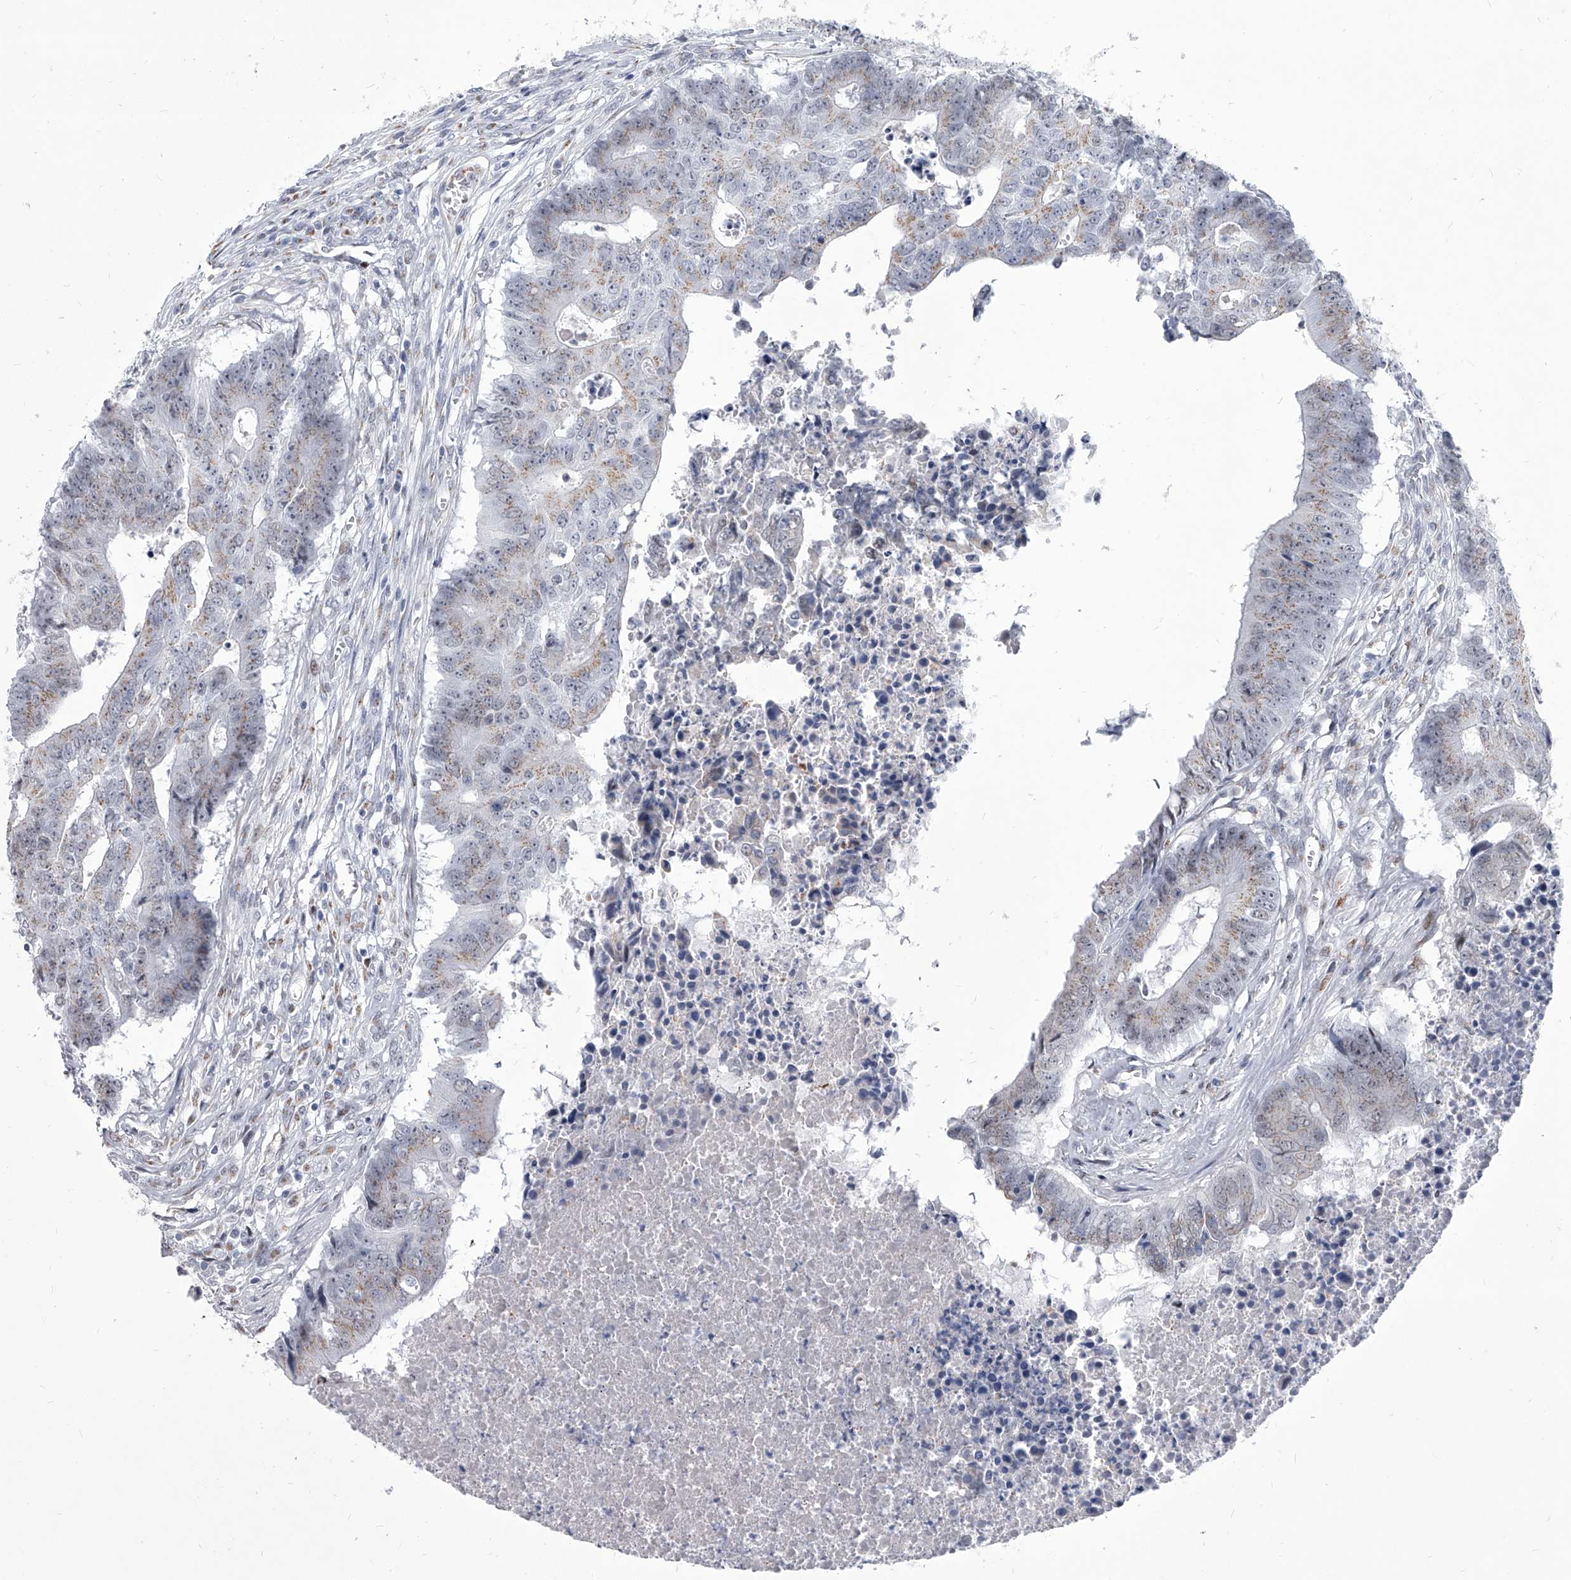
{"staining": {"intensity": "weak", "quantity": "25%-75%", "location": "cytoplasmic/membranous"}, "tissue": "colorectal cancer", "cell_type": "Tumor cells", "image_type": "cancer", "snomed": [{"axis": "morphology", "description": "Adenocarcinoma, NOS"}, {"axis": "topography", "description": "Colon"}], "caption": "Brown immunohistochemical staining in human colorectal cancer (adenocarcinoma) reveals weak cytoplasmic/membranous positivity in approximately 25%-75% of tumor cells. (DAB (3,3'-diaminobenzidine) IHC, brown staining for protein, blue staining for nuclei).", "gene": "EVA1C", "patient": {"sex": "male", "age": 87}}